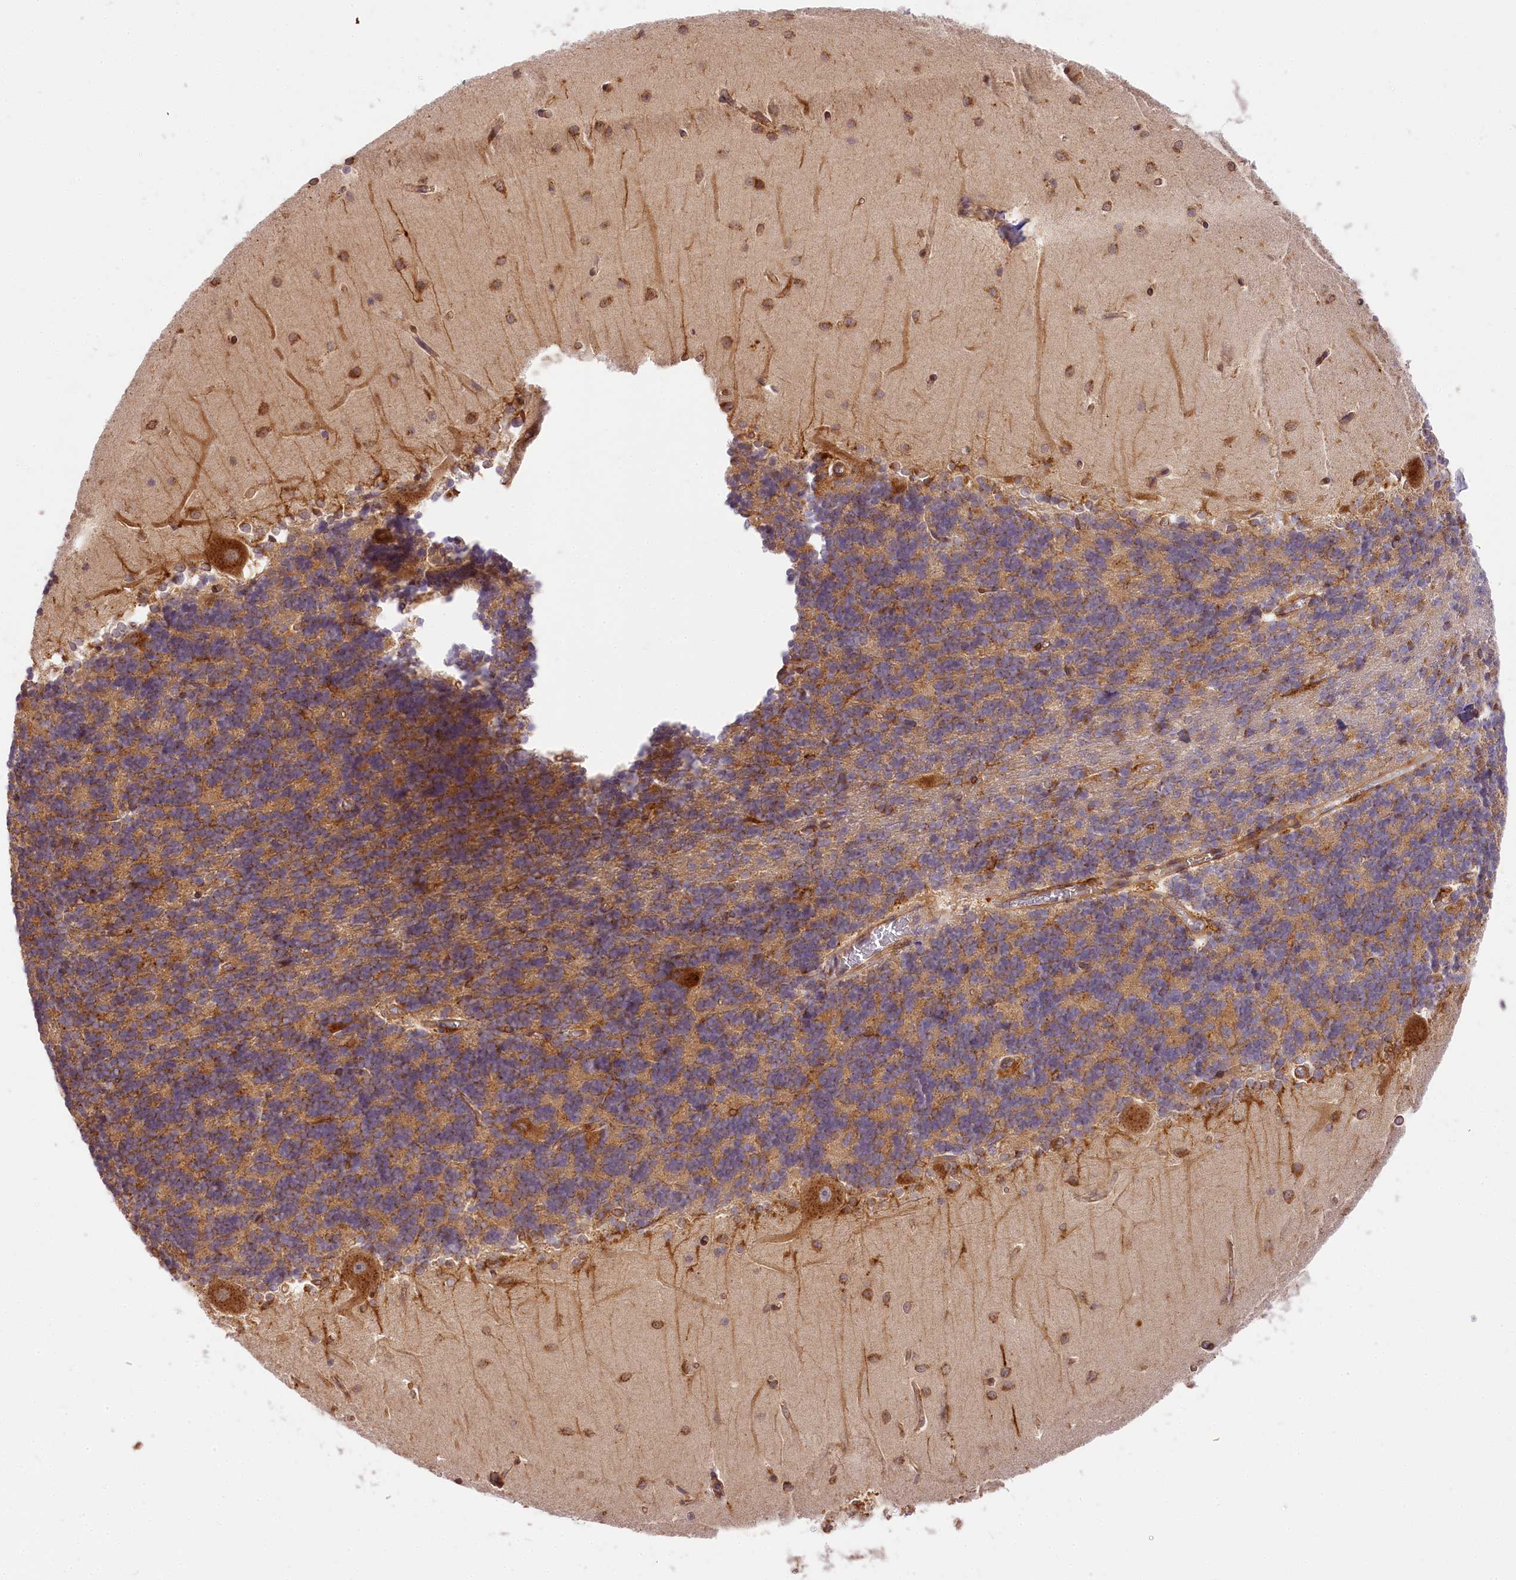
{"staining": {"intensity": "moderate", "quantity": "25%-75%", "location": "cytoplasmic/membranous"}, "tissue": "cerebellum", "cell_type": "Cells in granular layer", "image_type": "normal", "snomed": [{"axis": "morphology", "description": "Normal tissue, NOS"}, {"axis": "topography", "description": "Cerebellum"}], "caption": "Normal cerebellum exhibits moderate cytoplasmic/membranous expression in approximately 25%-75% of cells in granular layer Using DAB (brown) and hematoxylin (blue) stains, captured at high magnification using brightfield microscopy..", "gene": "PPIP5K2", "patient": {"sex": "male", "age": 37}}